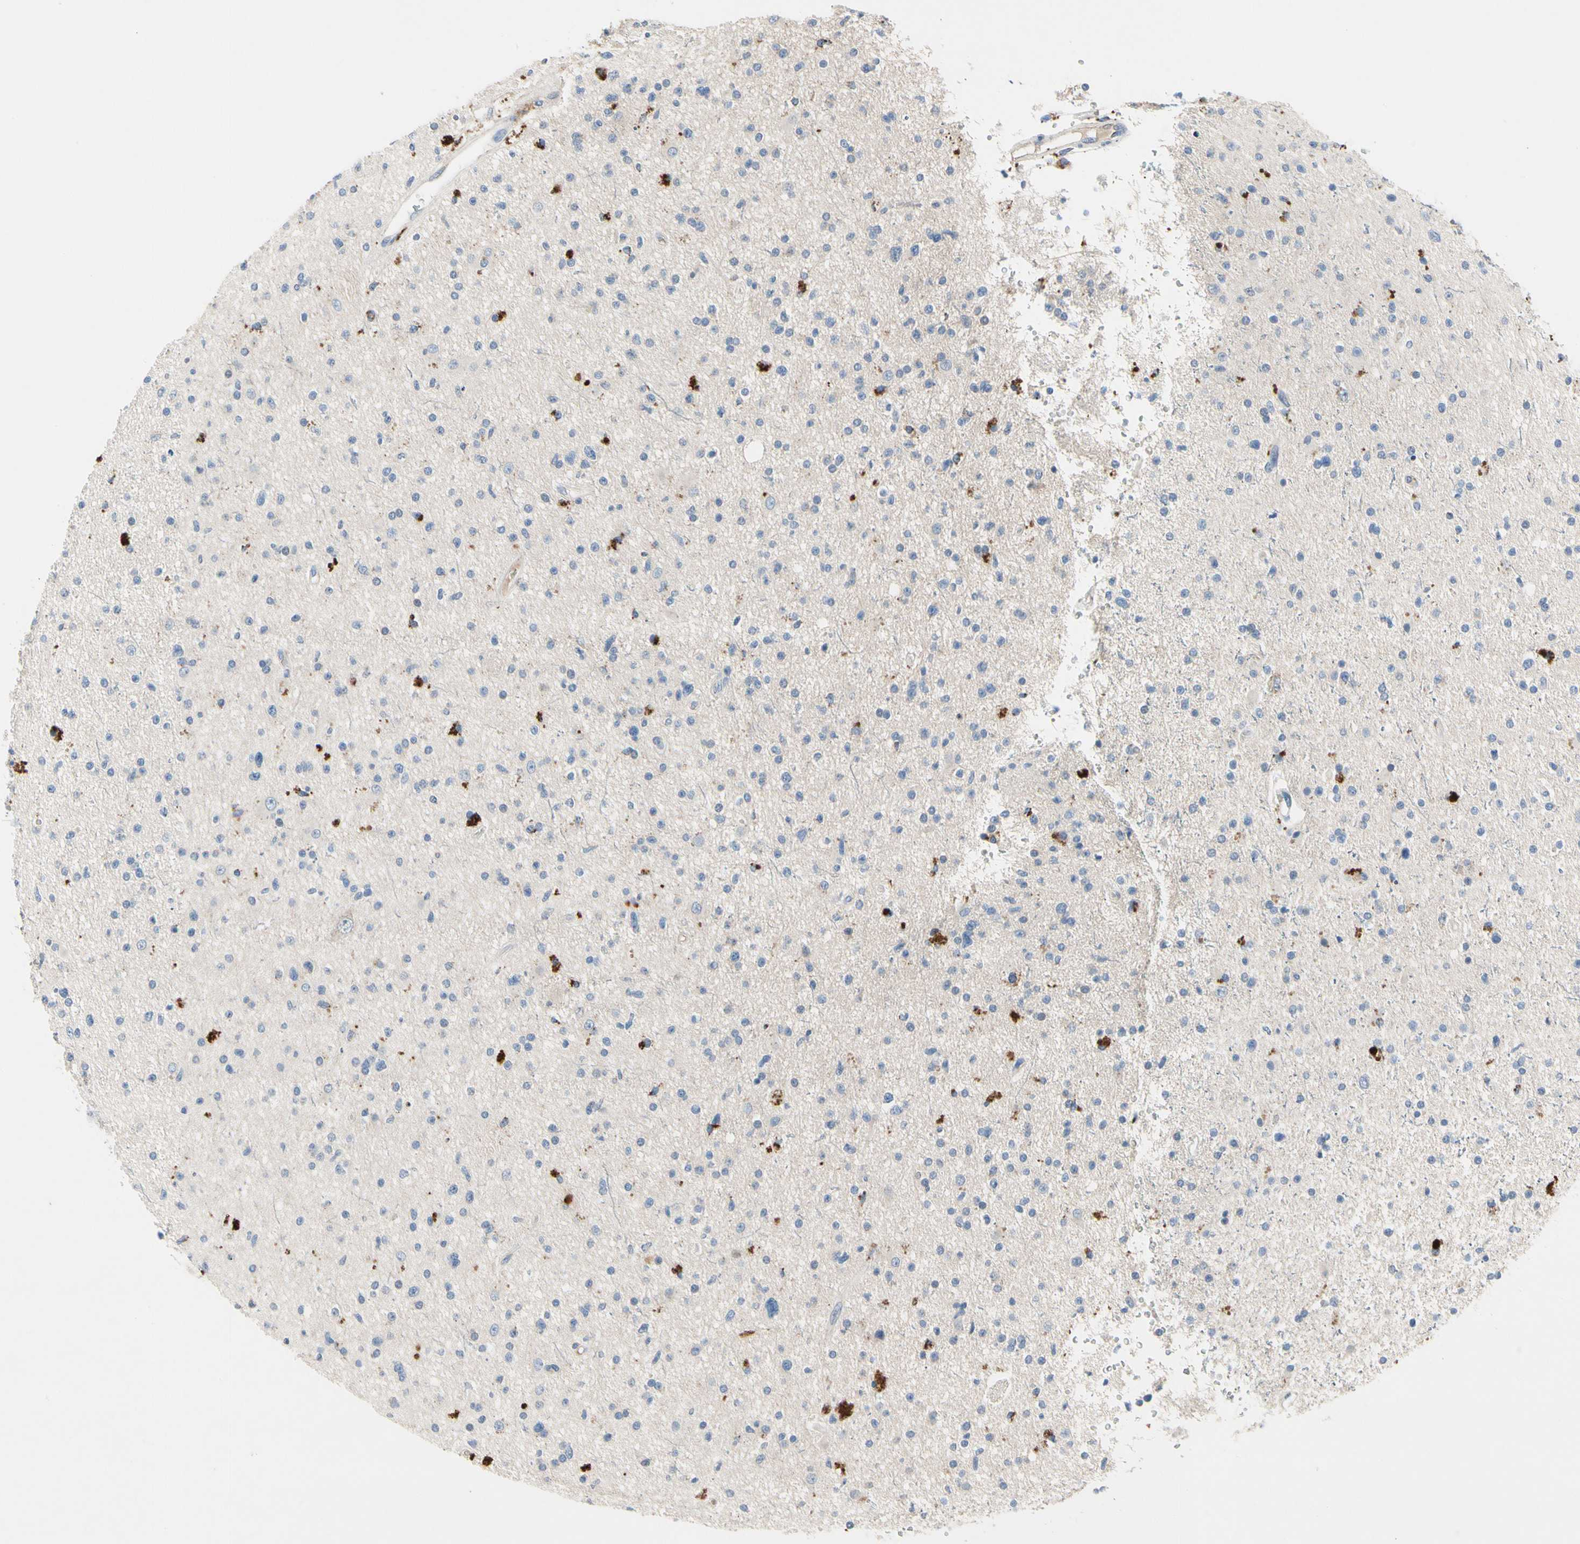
{"staining": {"intensity": "strong", "quantity": "<25%", "location": "cytoplasmic/membranous"}, "tissue": "glioma", "cell_type": "Tumor cells", "image_type": "cancer", "snomed": [{"axis": "morphology", "description": "Glioma, malignant, High grade"}, {"axis": "topography", "description": "Brain"}], "caption": "An immunohistochemistry (IHC) photomicrograph of neoplastic tissue is shown. Protein staining in brown highlights strong cytoplasmic/membranous positivity in glioma within tumor cells. The staining is performed using DAB brown chromogen to label protein expression. The nuclei are counter-stained blue using hematoxylin.", "gene": "RETSAT", "patient": {"sex": "male", "age": 33}}